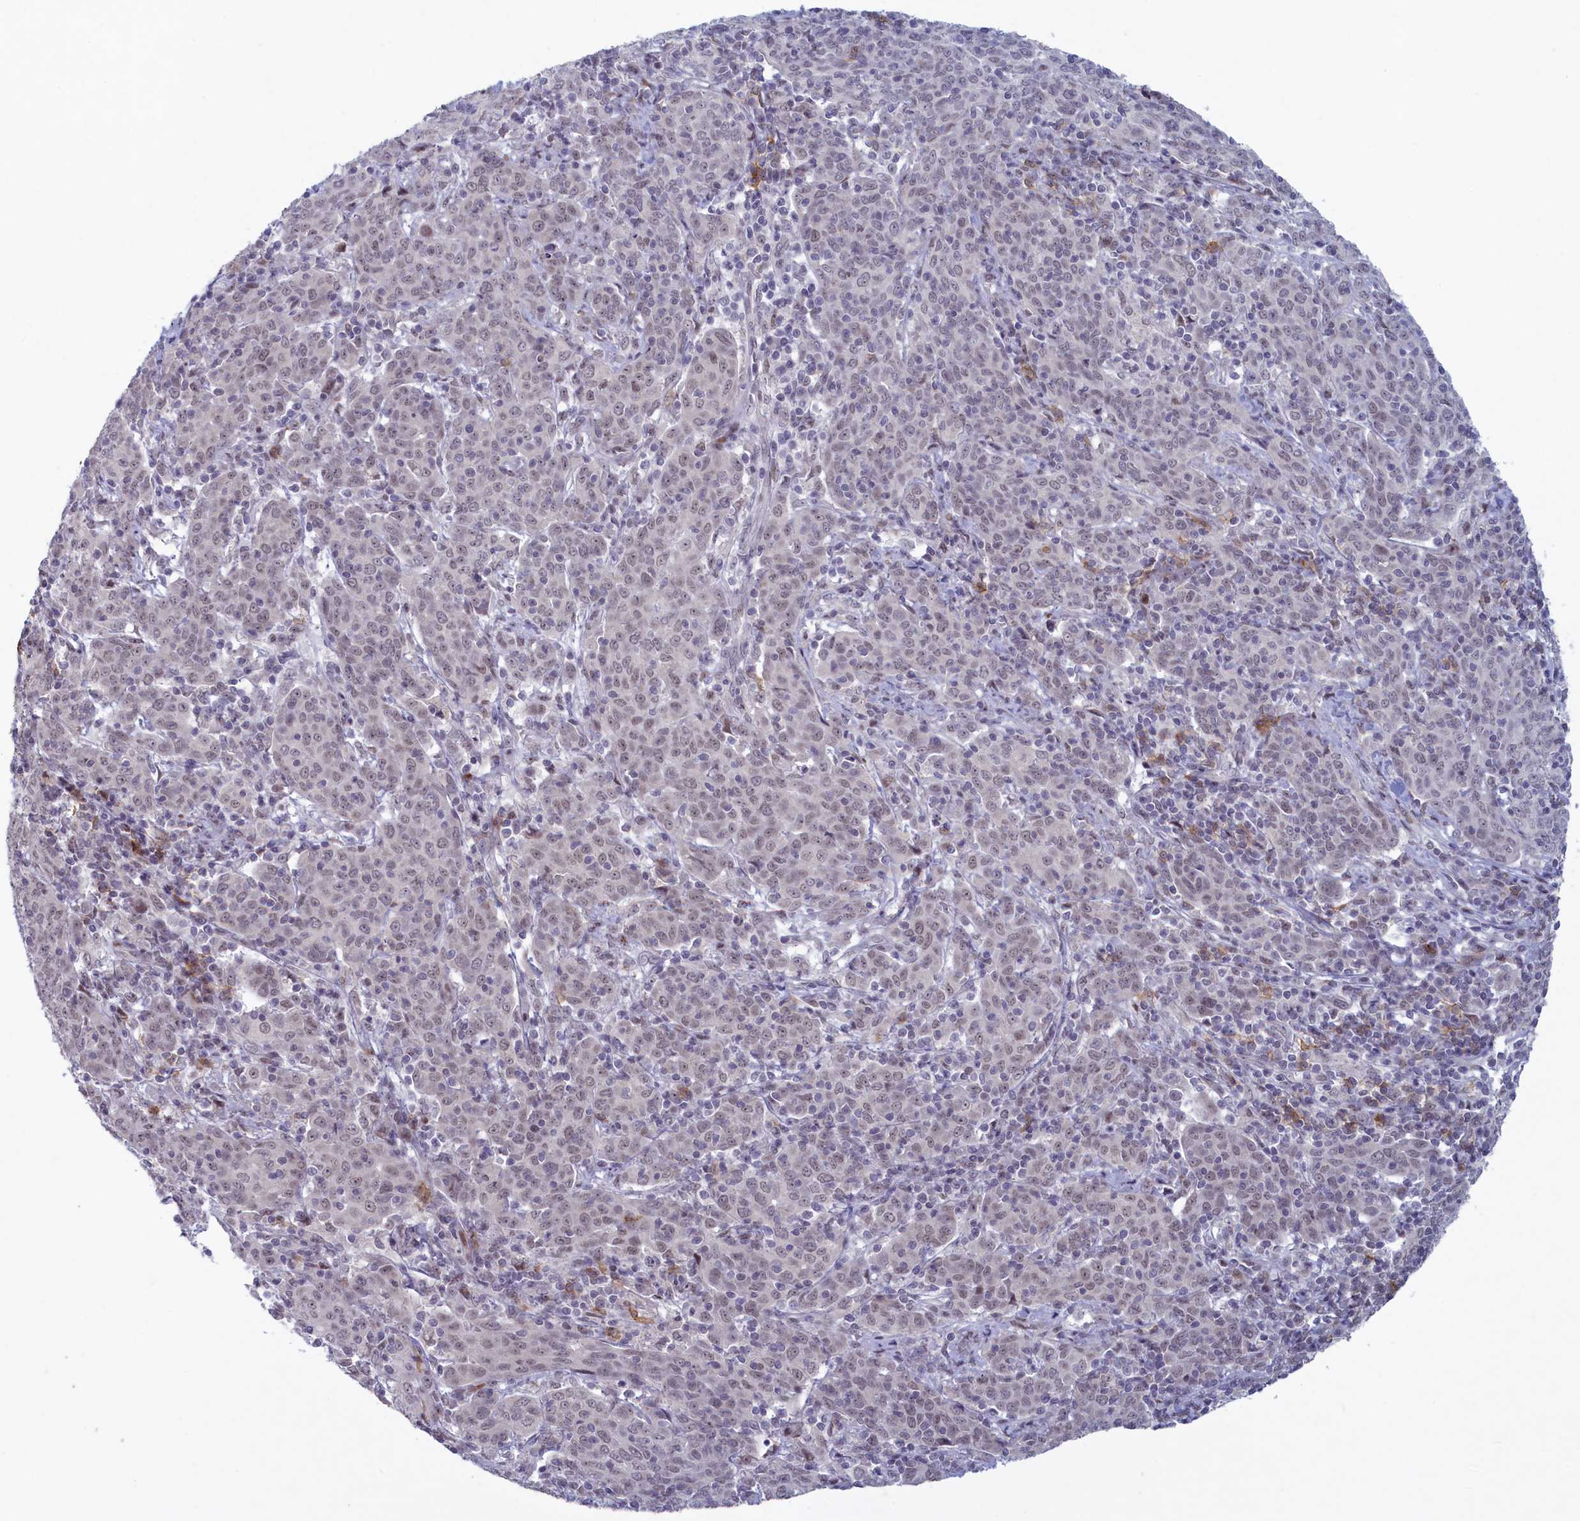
{"staining": {"intensity": "negative", "quantity": "none", "location": "none"}, "tissue": "cervical cancer", "cell_type": "Tumor cells", "image_type": "cancer", "snomed": [{"axis": "morphology", "description": "Squamous cell carcinoma, NOS"}, {"axis": "topography", "description": "Cervix"}], "caption": "Immunohistochemistry (IHC) image of neoplastic tissue: cervical squamous cell carcinoma stained with DAB reveals no significant protein staining in tumor cells.", "gene": "ATF7IP2", "patient": {"sex": "female", "age": 67}}